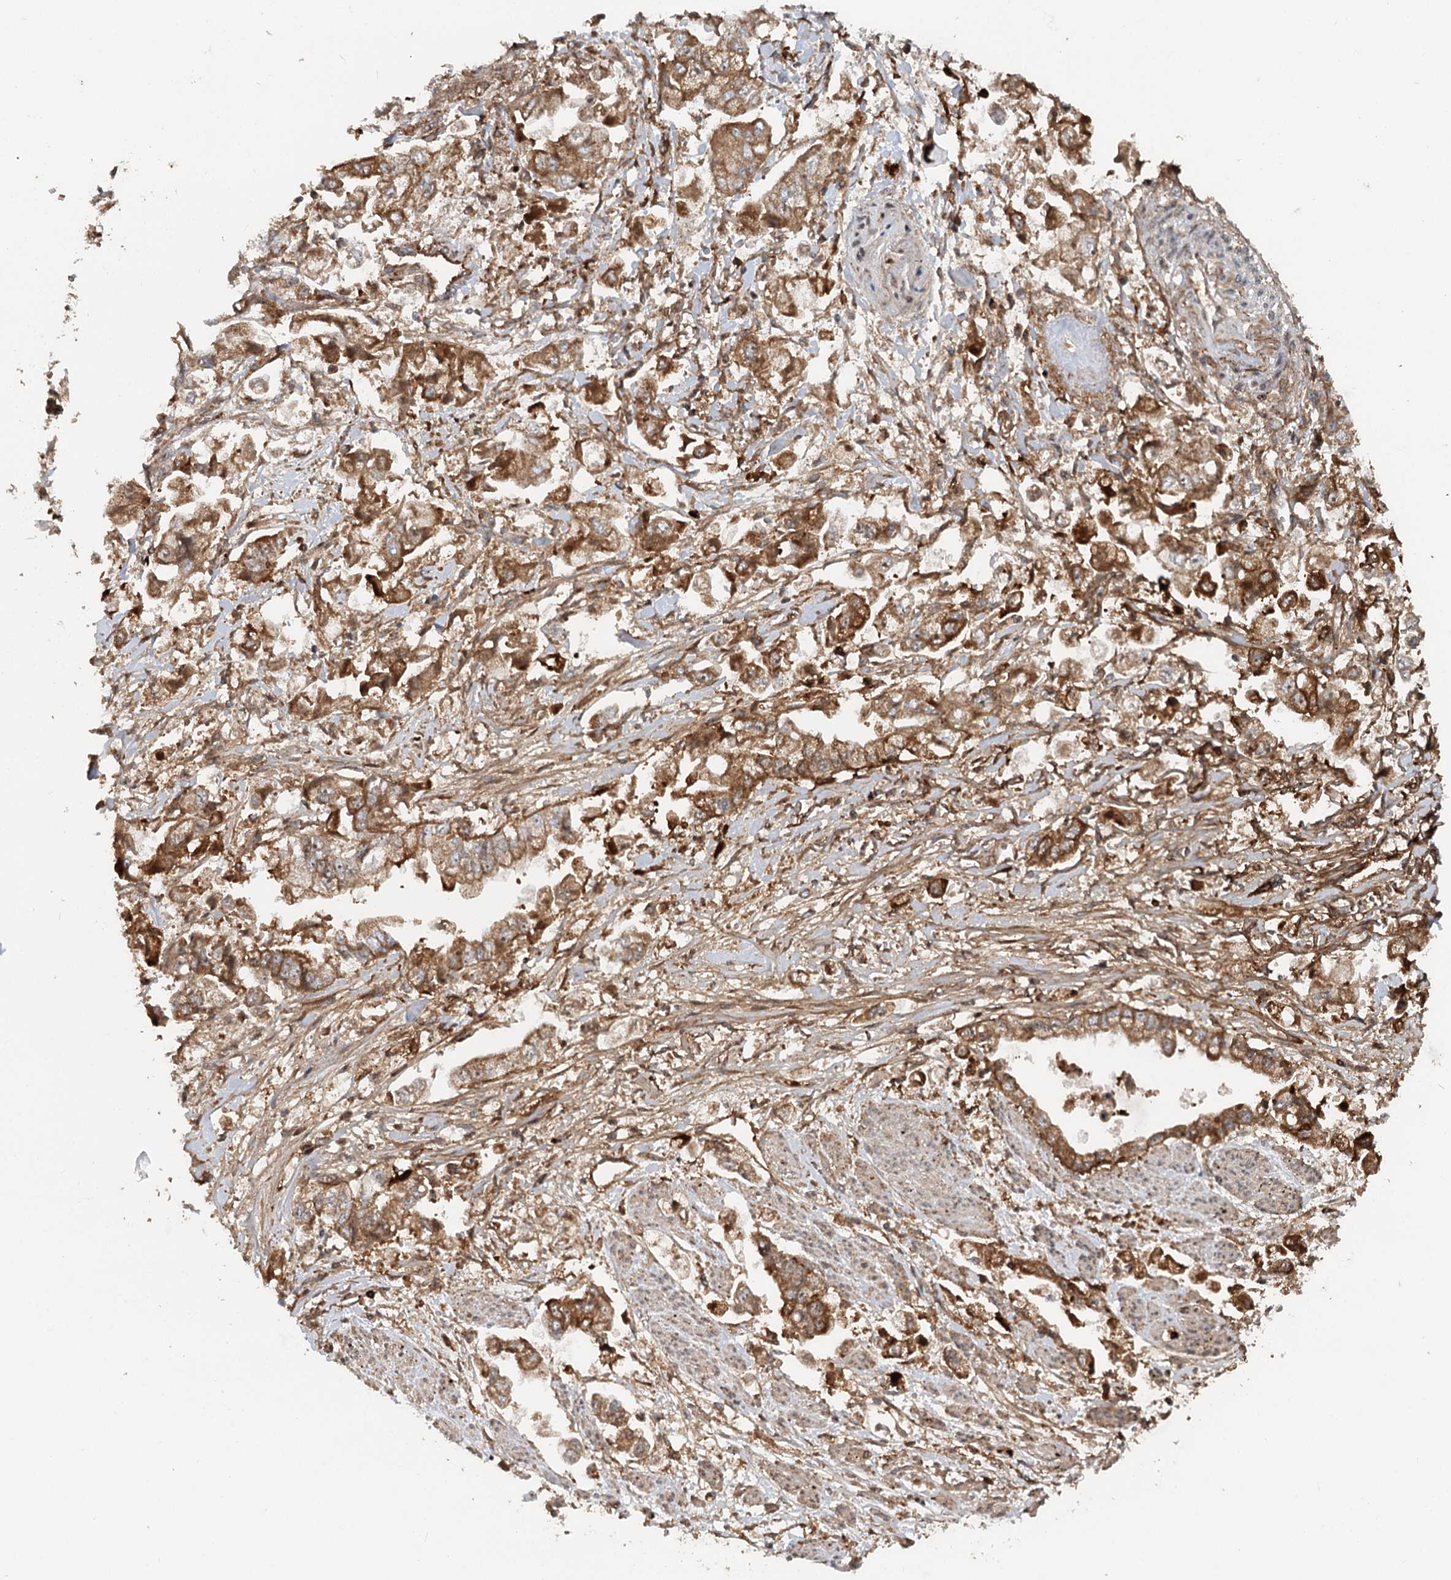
{"staining": {"intensity": "strong", "quantity": ">75%", "location": "cytoplasmic/membranous"}, "tissue": "stomach cancer", "cell_type": "Tumor cells", "image_type": "cancer", "snomed": [{"axis": "morphology", "description": "Adenocarcinoma, NOS"}, {"axis": "topography", "description": "Stomach"}], "caption": "Stomach adenocarcinoma was stained to show a protein in brown. There is high levels of strong cytoplasmic/membranous positivity in approximately >75% of tumor cells.", "gene": "RNF111", "patient": {"sex": "male", "age": 62}}